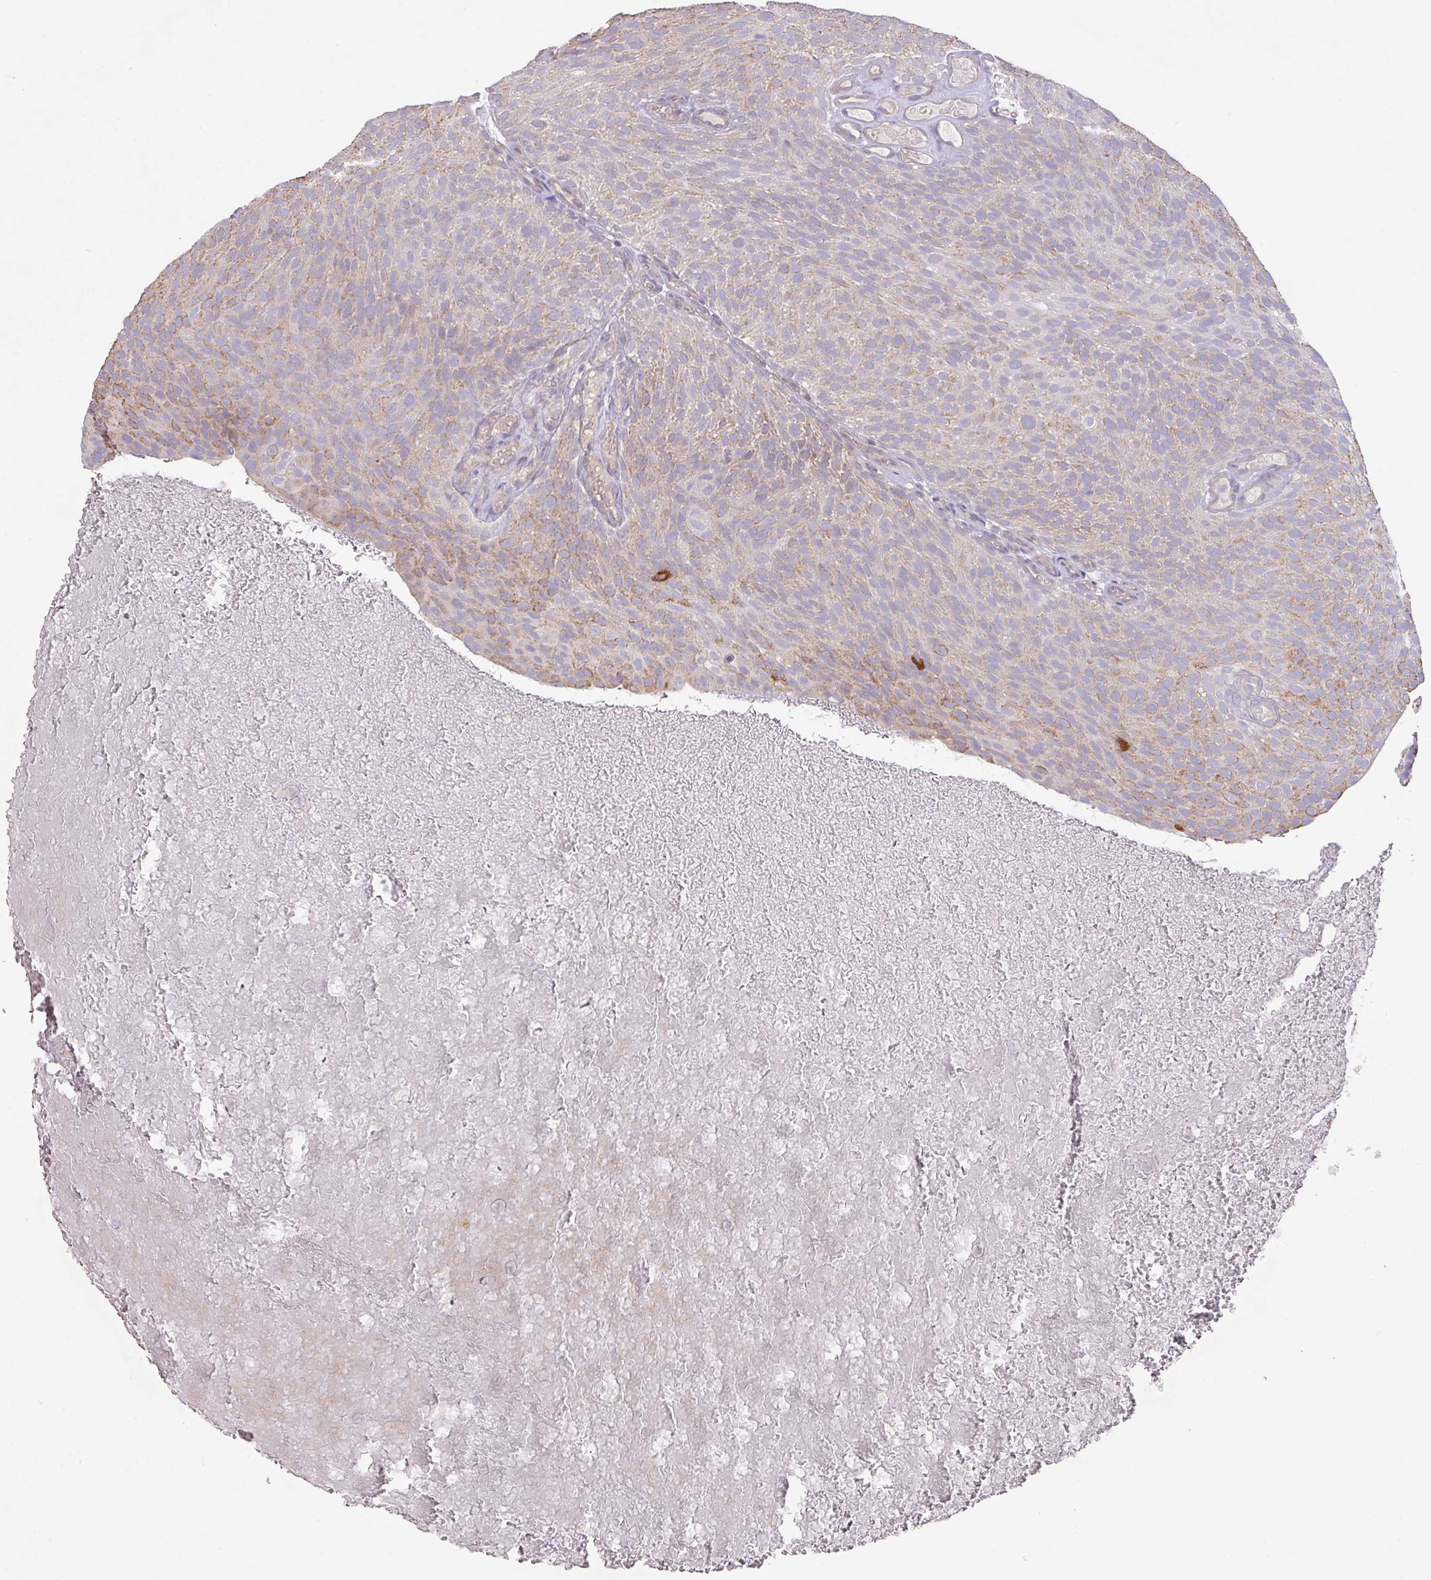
{"staining": {"intensity": "moderate", "quantity": "<25%", "location": "cytoplasmic/membranous"}, "tissue": "urothelial cancer", "cell_type": "Tumor cells", "image_type": "cancer", "snomed": [{"axis": "morphology", "description": "Urothelial carcinoma, Low grade"}, {"axis": "topography", "description": "Urinary bladder"}], "caption": "Moderate cytoplasmic/membranous expression for a protein is identified in approximately <25% of tumor cells of urothelial cancer using IHC.", "gene": "PRADC1", "patient": {"sex": "male", "age": 78}}